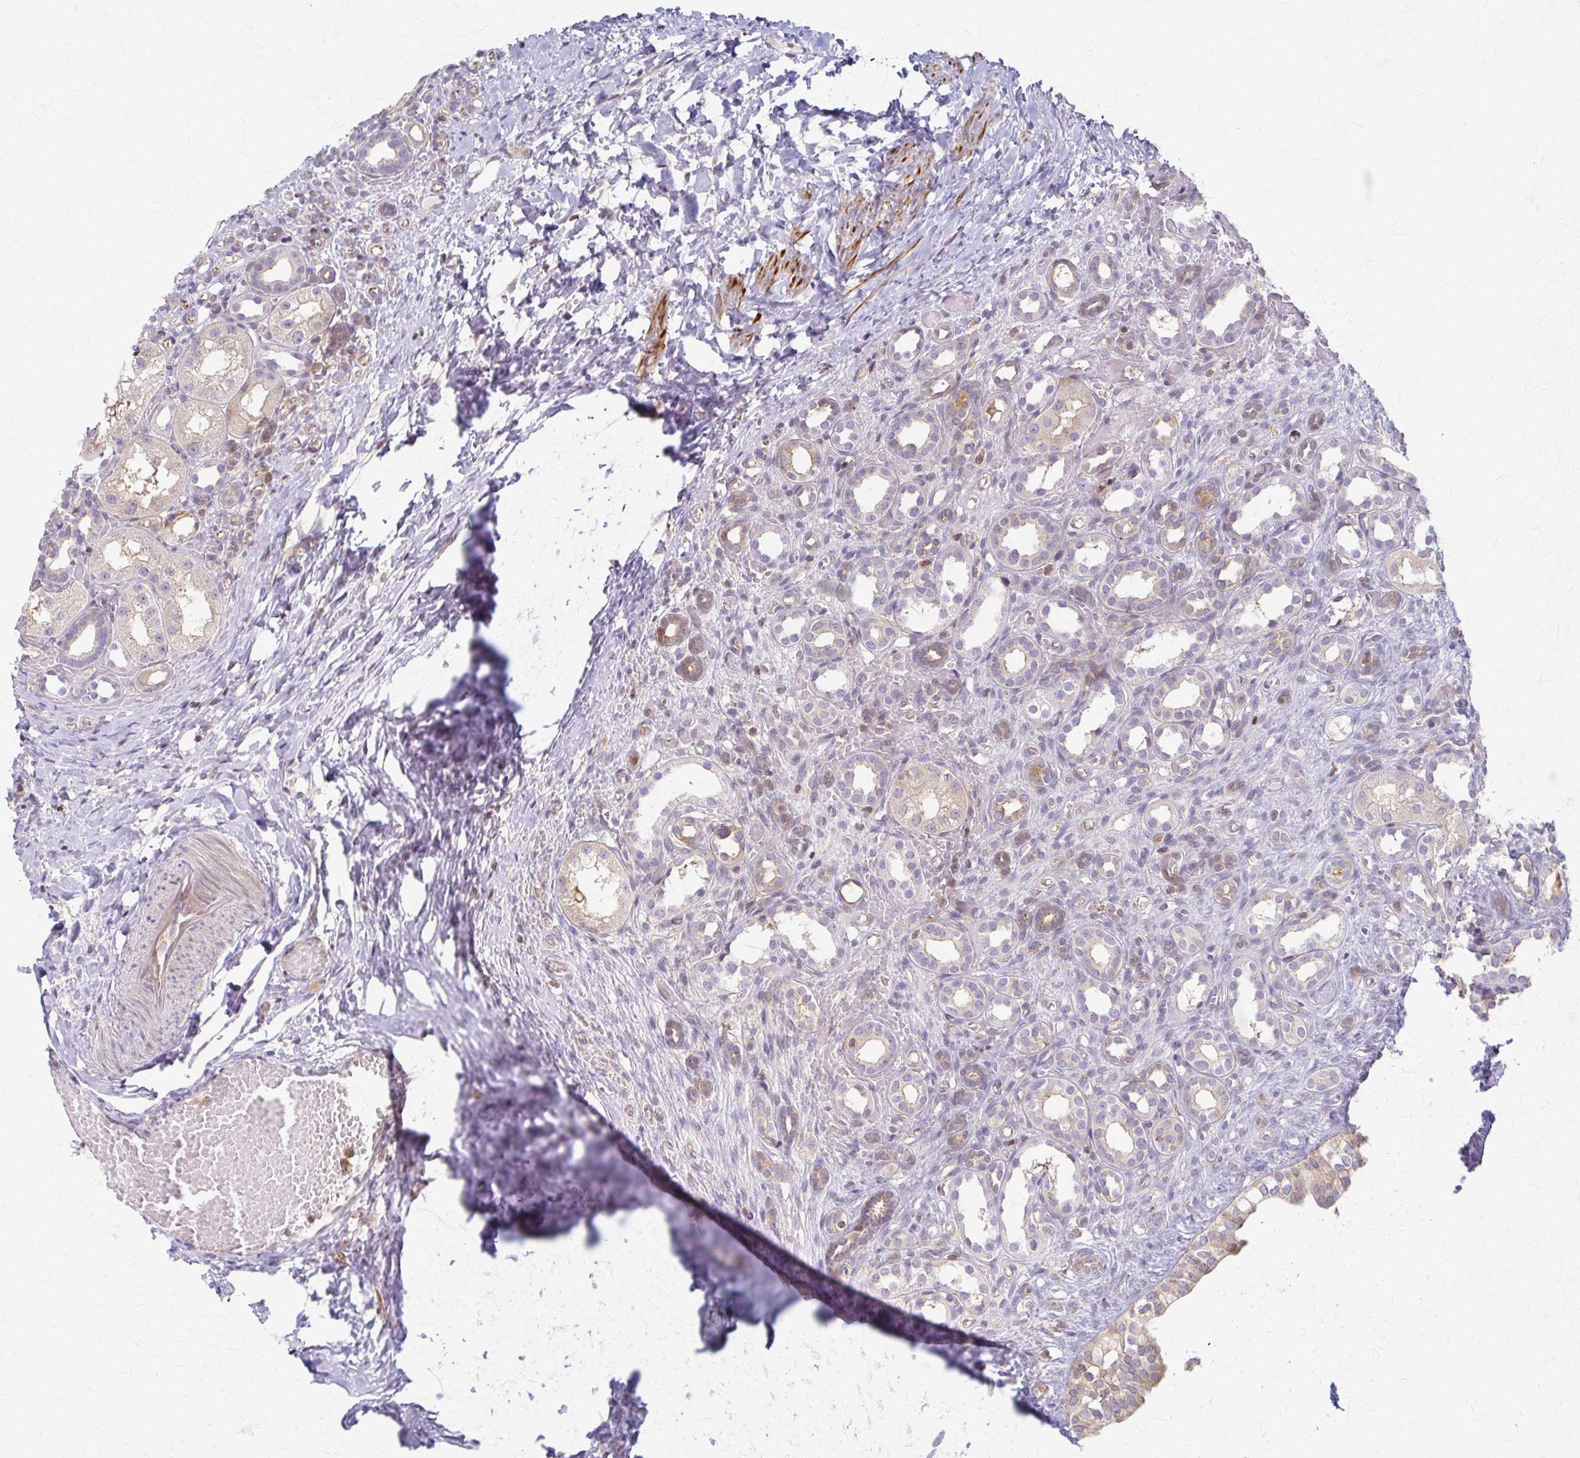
{"staining": {"intensity": "weak", "quantity": "<25%", "location": "cytoplasmic/membranous"}, "tissue": "kidney", "cell_type": "Cells in glomeruli", "image_type": "normal", "snomed": [{"axis": "morphology", "description": "Normal tissue, NOS"}, {"axis": "topography", "description": "Kidney"}], "caption": "A high-resolution histopathology image shows immunohistochemistry (IHC) staining of benign kidney, which displays no significant positivity in cells in glomeruli. The staining was performed using DAB (3,3'-diaminobenzidine) to visualize the protein expression in brown, while the nuclei were stained in blue with hematoxylin (Magnification: 20x).", "gene": "ARHGAP35", "patient": {"sex": "male", "age": 1}}